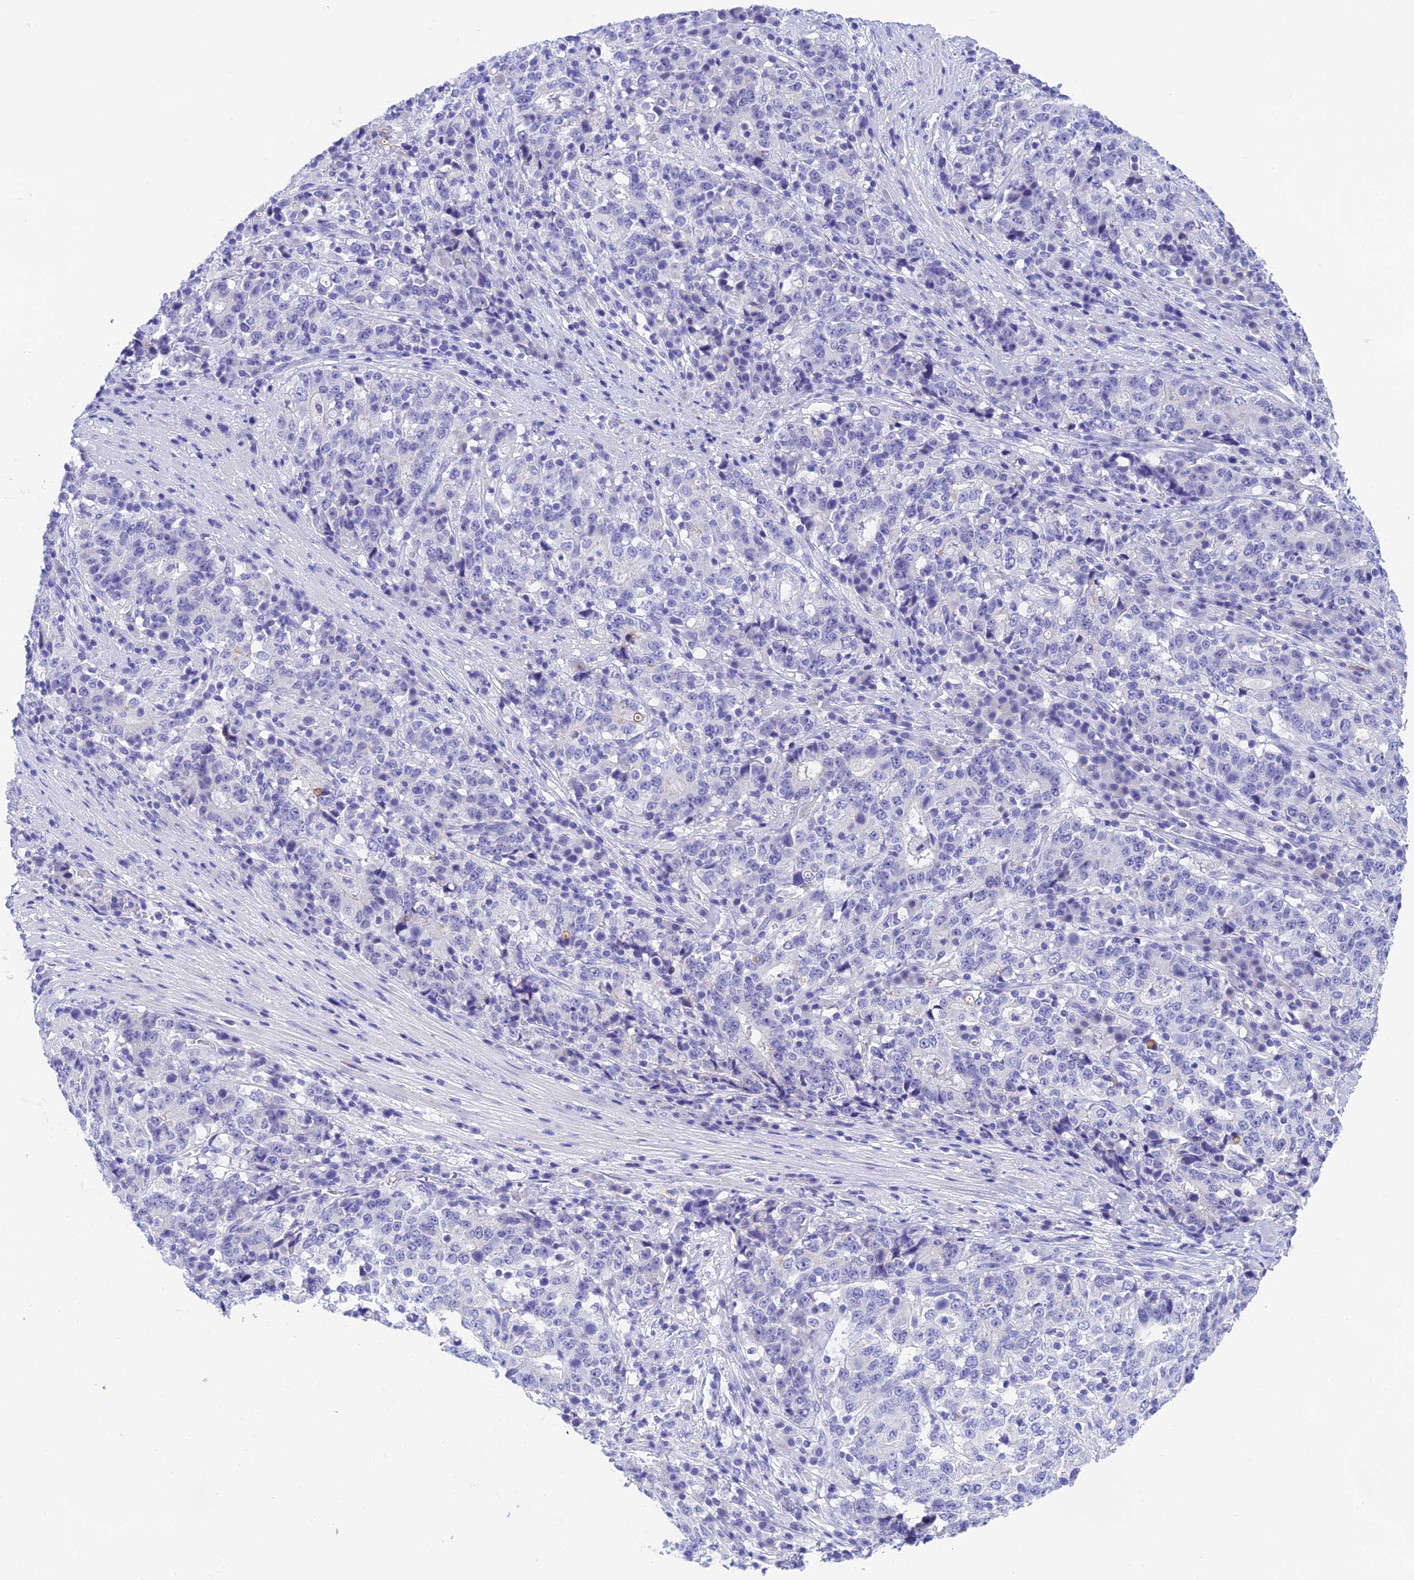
{"staining": {"intensity": "negative", "quantity": "none", "location": "none"}, "tissue": "stomach cancer", "cell_type": "Tumor cells", "image_type": "cancer", "snomed": [{"axis": "morphology", "description": "Adenocarcinoma, NOS"}, {"axis": "topography", "description": "Stomach"}], "caption": "Immunohistochemistry of human adenocarcinoma (stomach) displays no expression in tumor cells. (DAB immunohistochemistry, high magnification).", "gene": "KDELR3", "patient": {"sex": "male", "age": 59}}